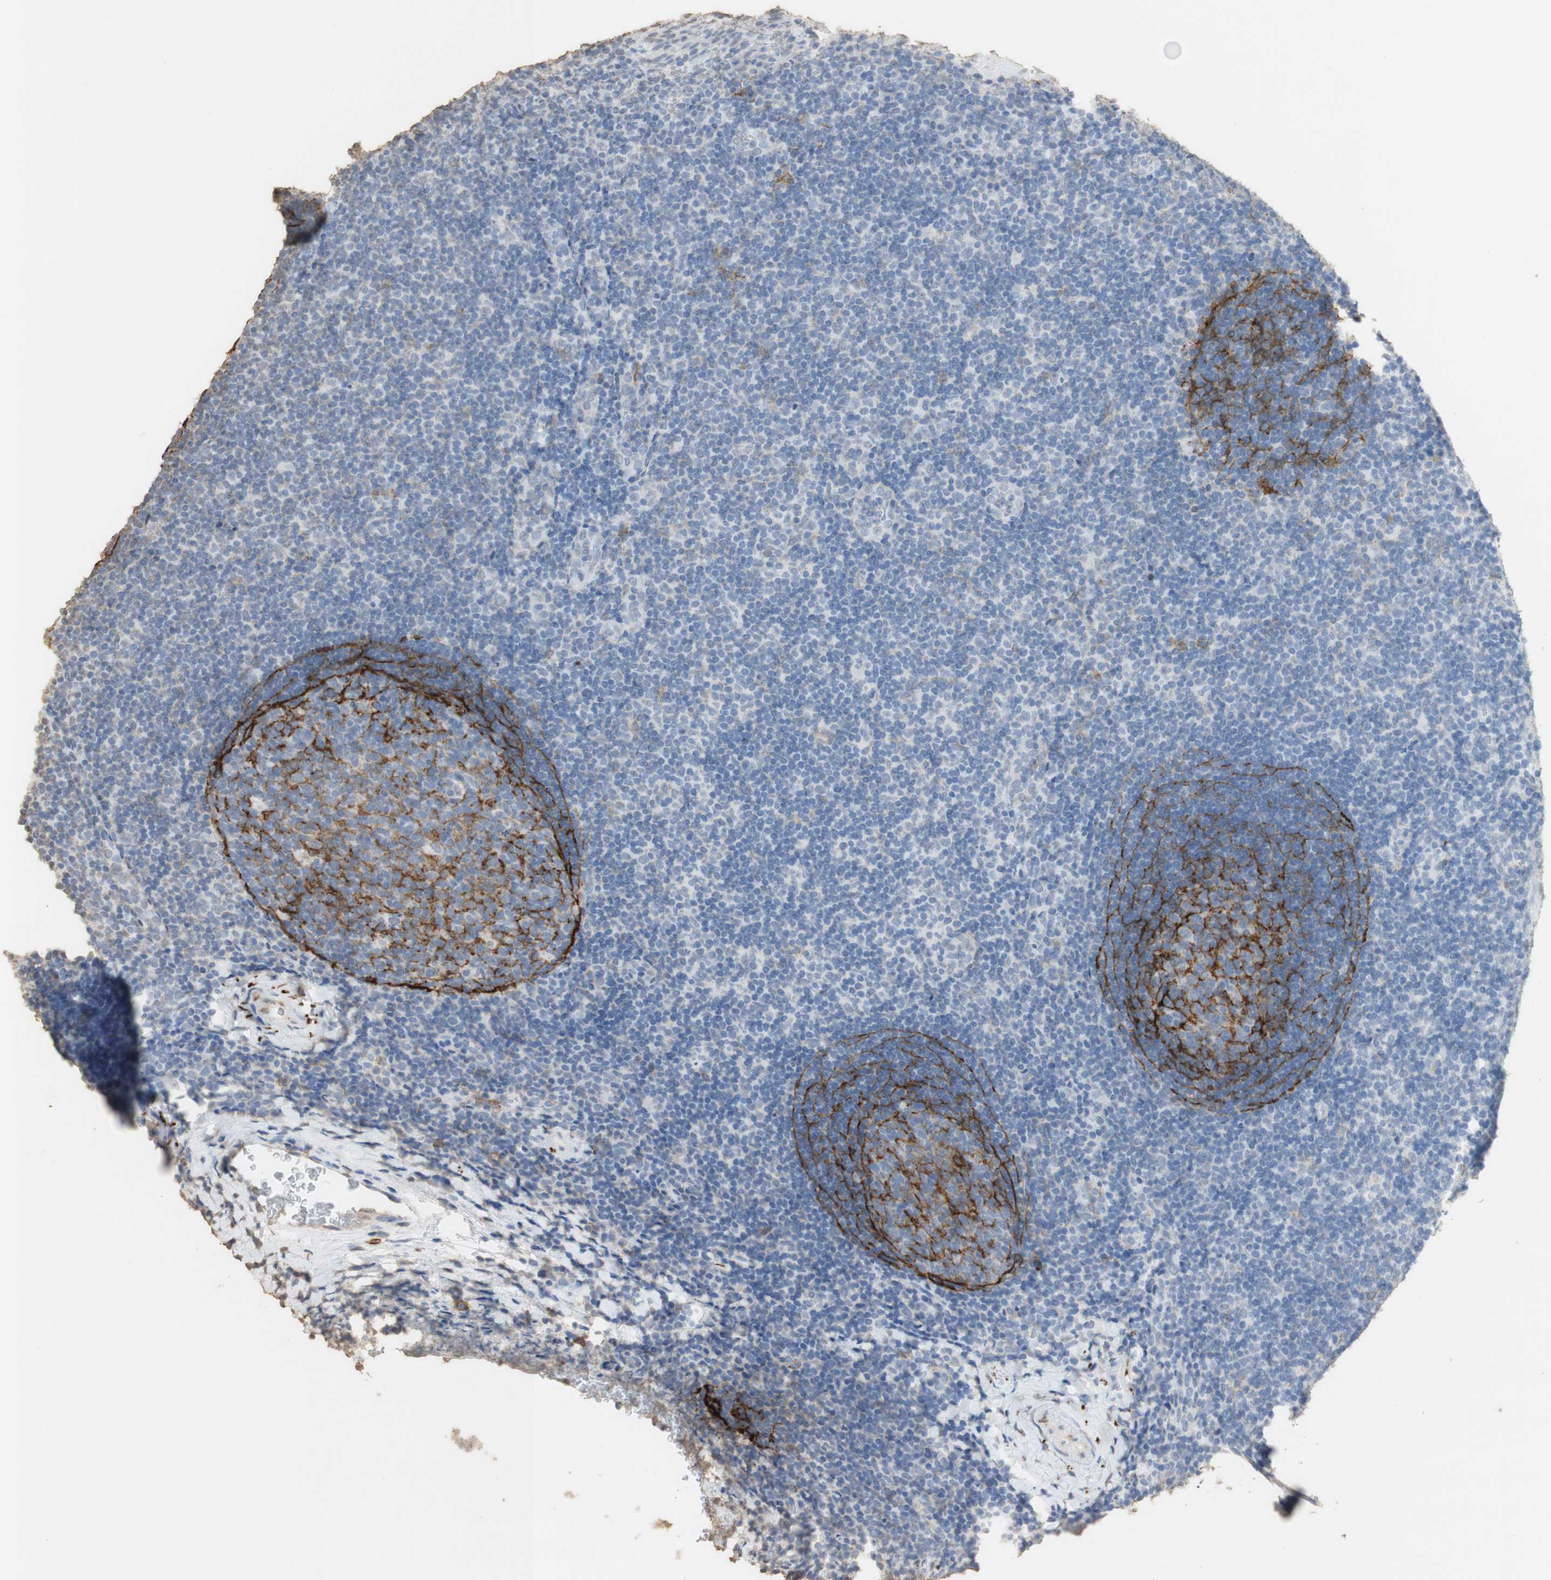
{"staining": {"intensity": "negative", "quantity": "none", "location": "none"}, "tissue": "tonsil", "cell_type": "Germinal center cells", "image_type": "normal", "snomed": [{"axis": "morphology", "description": "Normal tissue, NOS"}, {"axis": "topography", "description": "Tonsil"}], "caption": "Protein analysis of unremarkable tonsil reveals no significant expression in germinal center cells.", "gene": "L1CAM", "patient": {"sex": "male", "age": 37}}